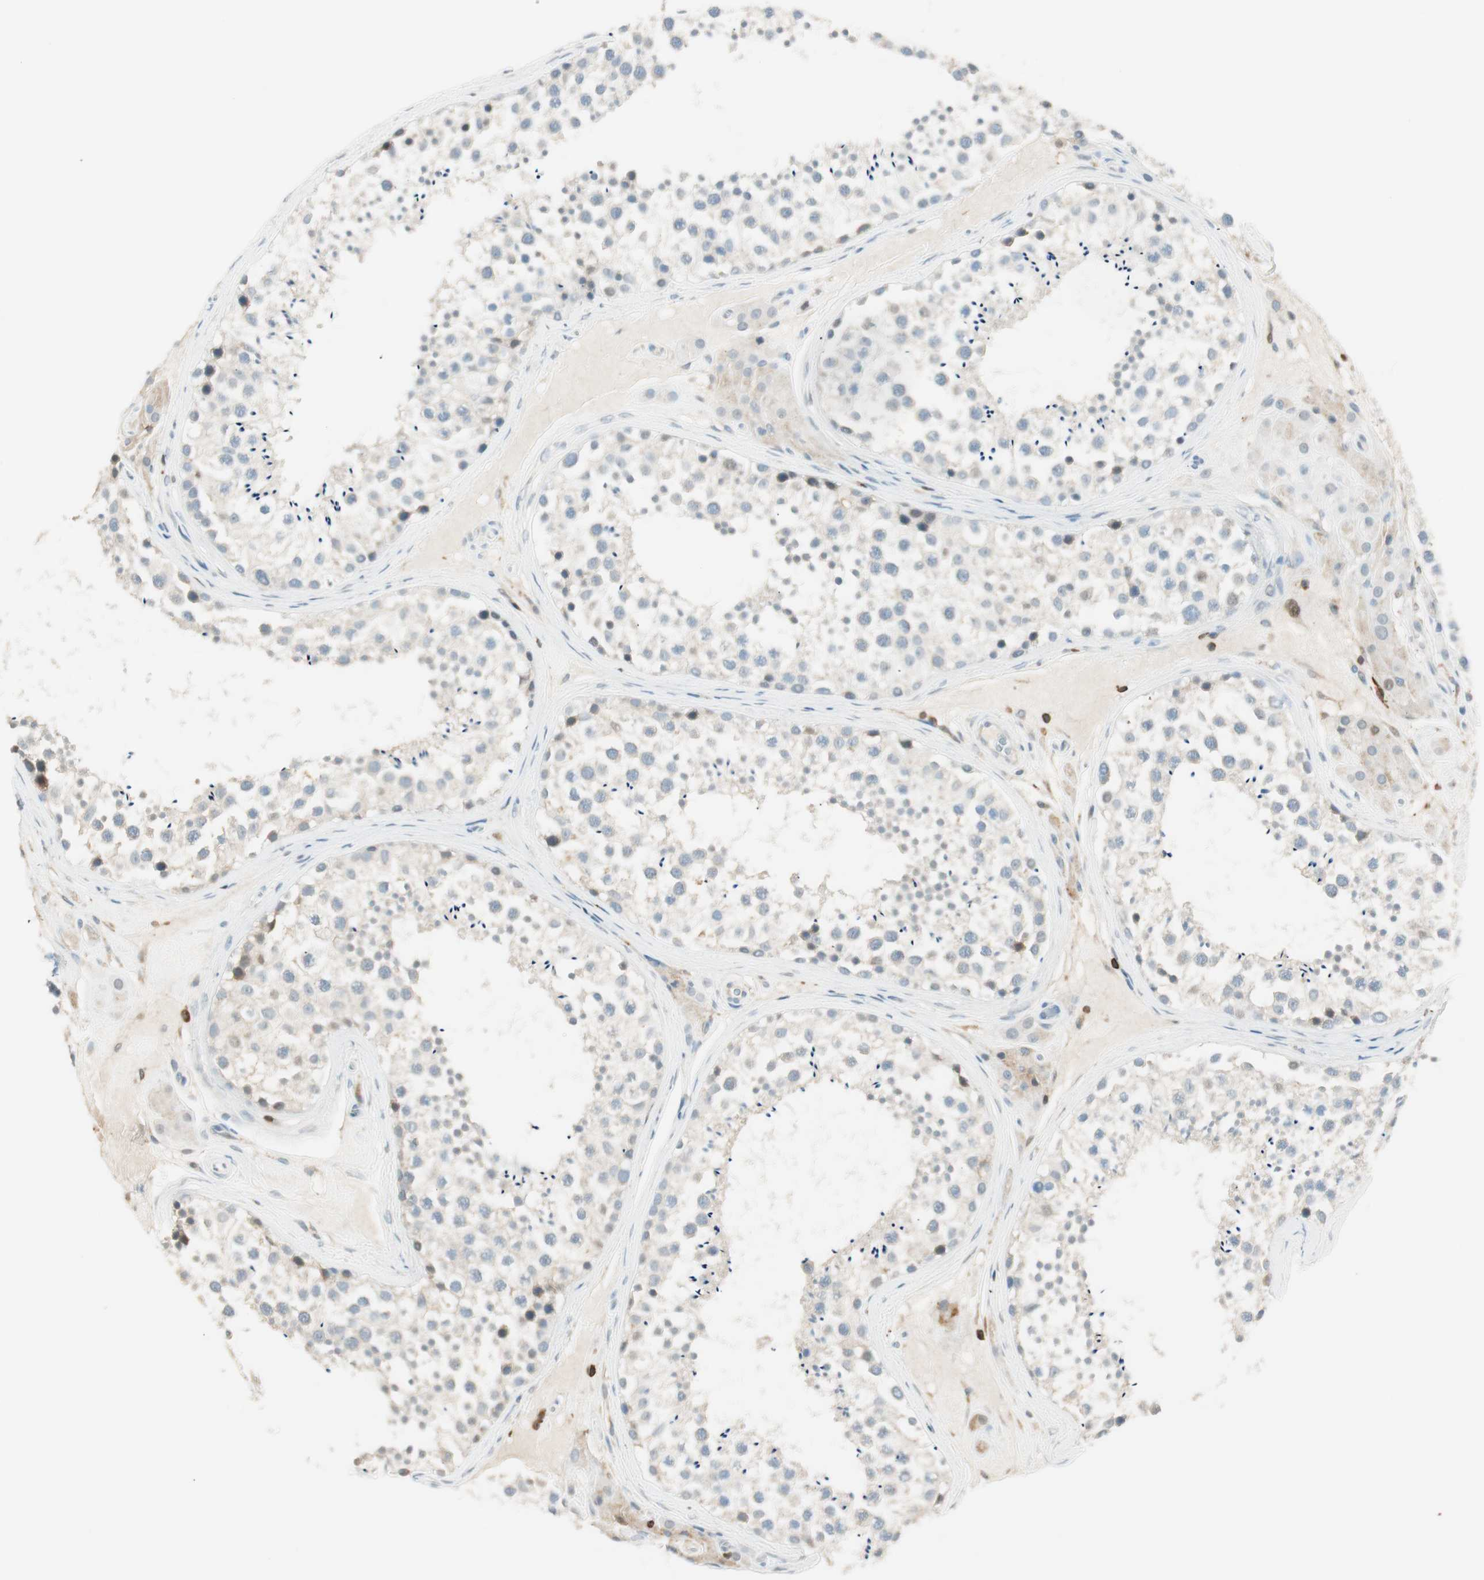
{"staining": {"intensity": "weak", "quantity": "25%-75%", "location": "cytoplasmic/membranous"}, "tissue": "testis", "cell_type": "Cells in seminiferous ducts", "image_type": "normal", "snomed": [{"axis": "morphology", "description": "Normal tissue, NOS"}, {"axis": "topography", "description": "Testis"}], "caption": "DAB (3,3'-diaminobenzidine) immunohistochemical staining of unremarkable human testis displays weak cytoplasmic/membranous protein staining in about 25%-75% of cells in seminiferous ducts.", "gene": "HPGD", "patient": {"sex": "male", "age": 46}}